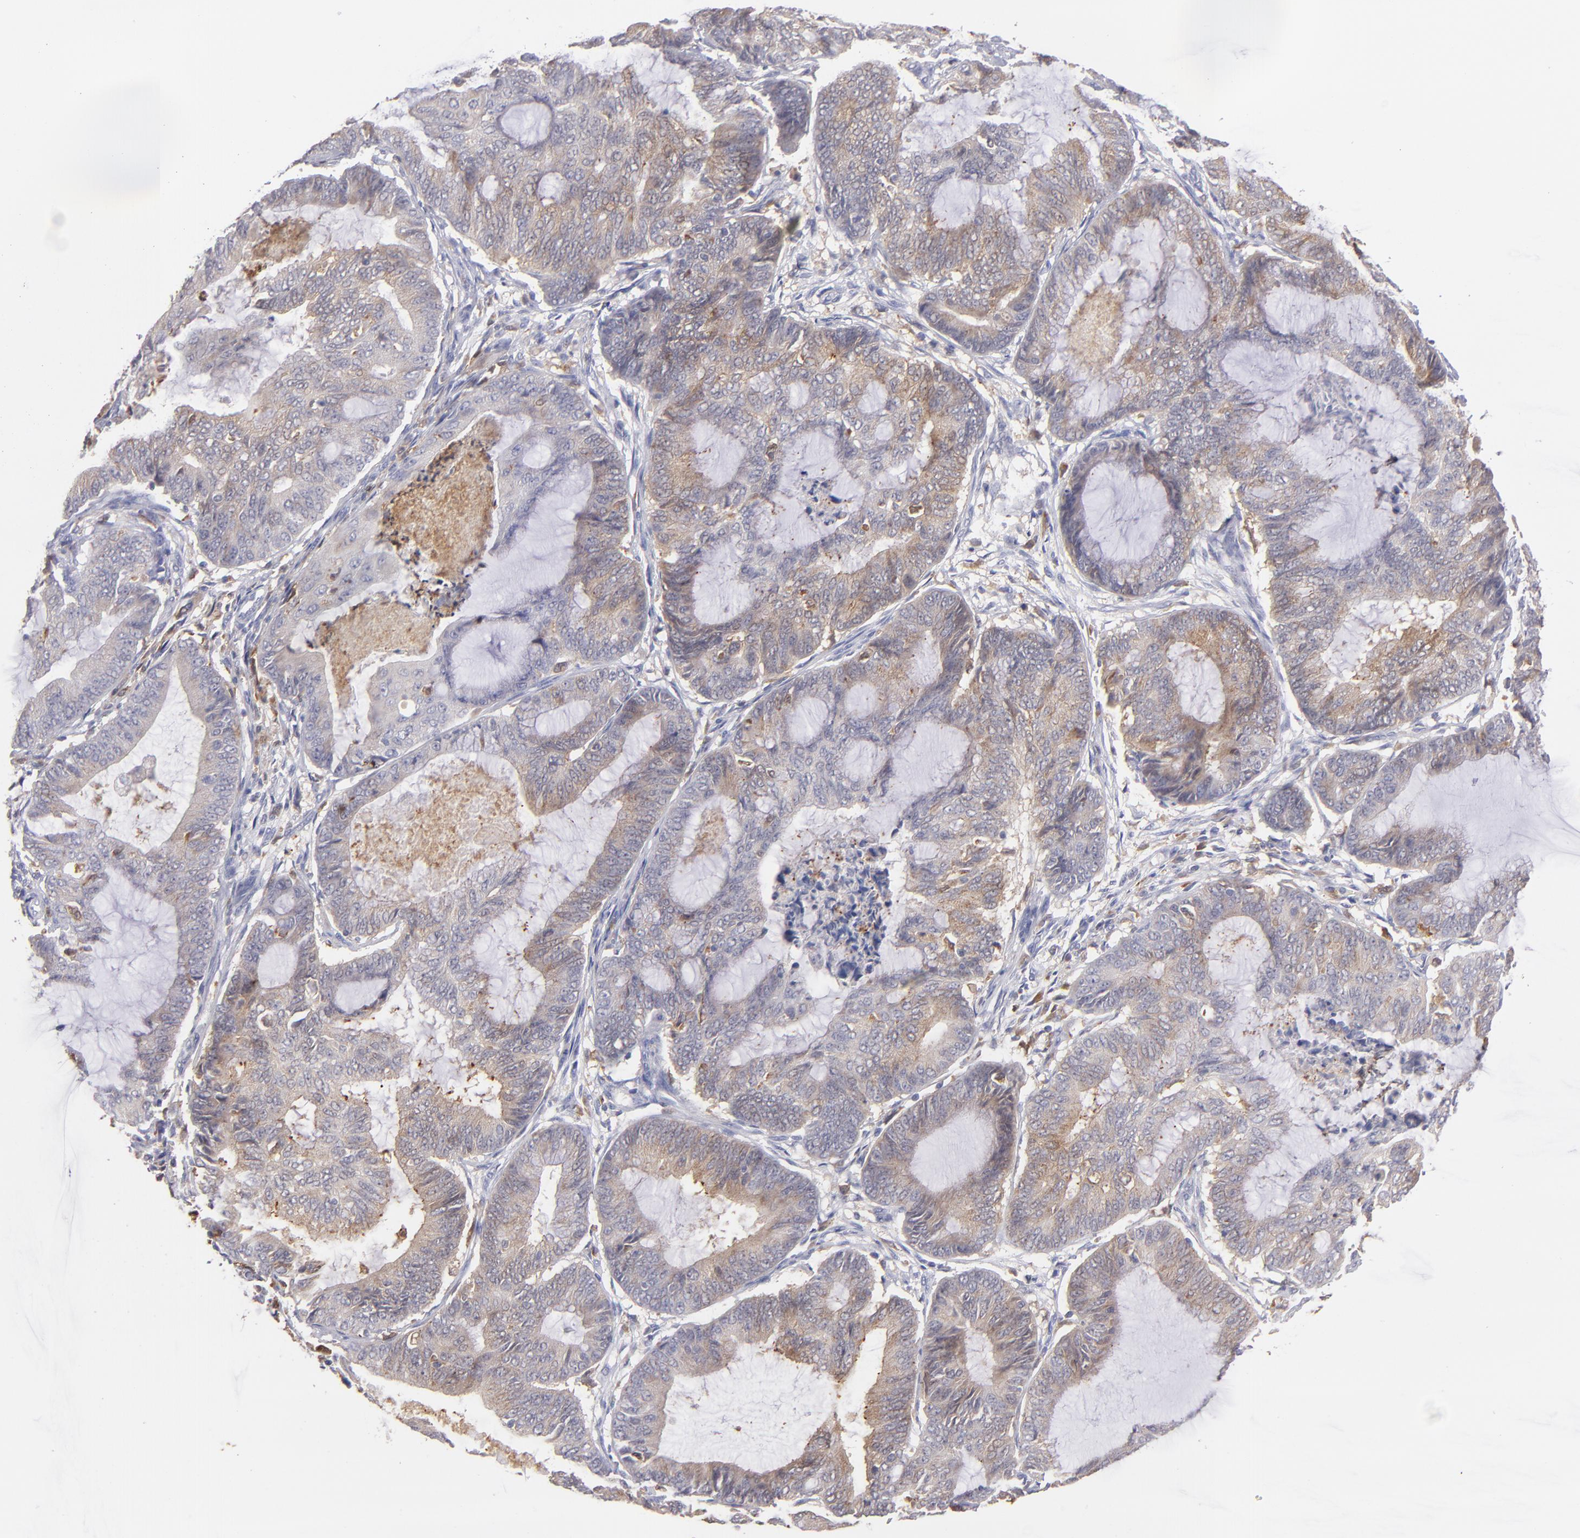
{"staining": {"intensity": "moderate", "quantity": "25%-75%", "location": "cytoplasmic/membranous"}, "tissue": "endometrial cancer", "cell_type": "Tumor cells", "image_type": "cancer", "snomed": [{"axis": "morphology", "description": "Adenocarcinoma, NOS"}, {"axis": "topography", "description": "Endometrium"}], "caption": "A brown stain labels moderate cytoplasmic/membranous staining of a protein in endometrial adenocarcinoma tumor cells.", "gene": "PRKCD", "patient": {"sex": "female", "age": 63}}